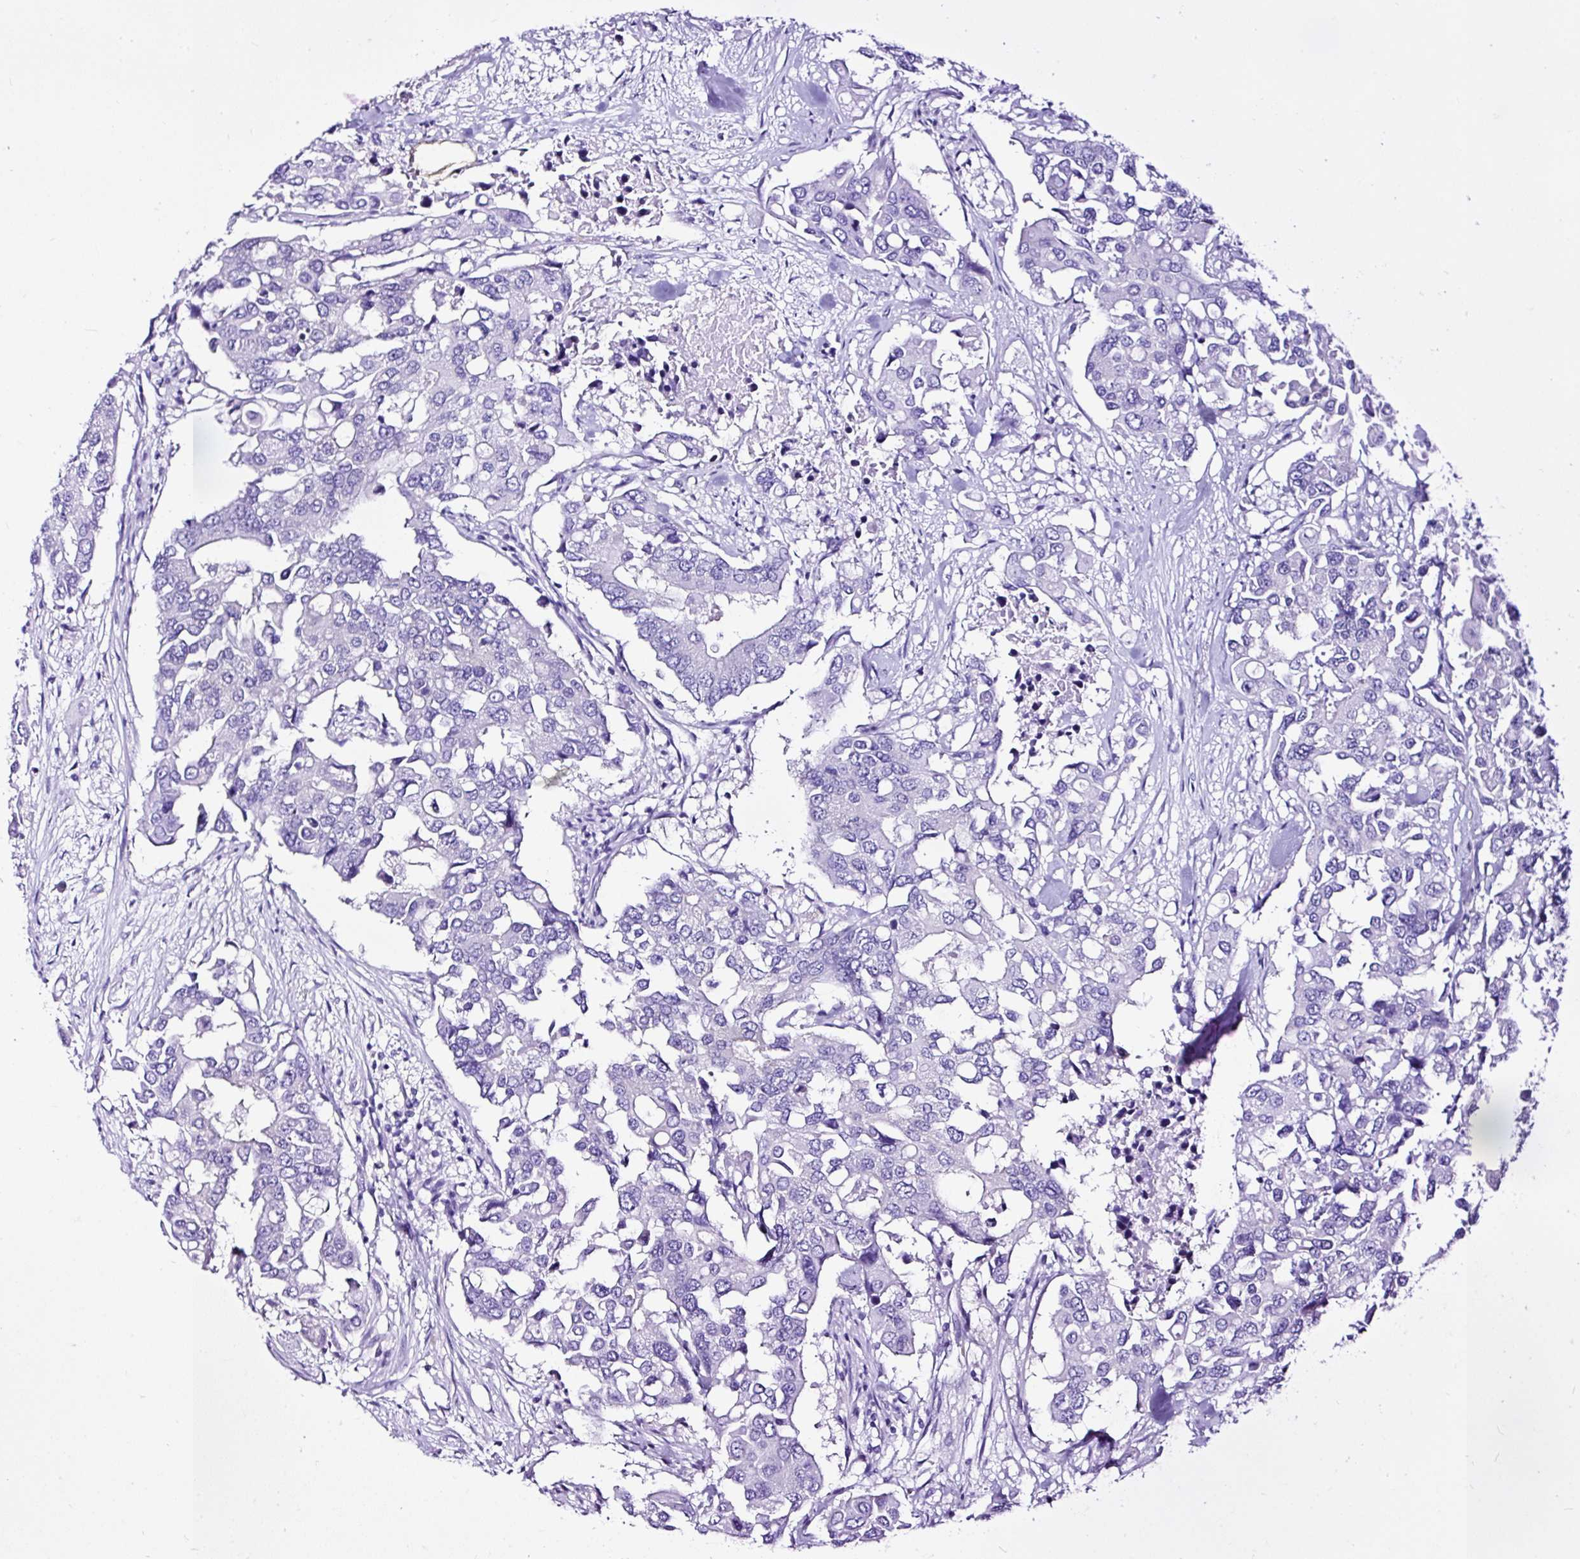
{"staining": {"intensity": "negative", "quantity": "none", "location": "none"}, "tissue": "colorectal cancer", "cell_type": "Tumor cells", "image_type": "cancer", "snomed": [{"axis": "morphology", "description": "Adenocarcinoma, NOS"}, {"axis": "topography", "description": "Colon"}], "caption": "IHC image of neoplastic tissue: human colorectal cancer (adenocarcinoma) stained with DAB exhibits no significant protein positivity in tumor cells. (DAB immunohistochemistry, high magnification).", "gene": "STOX2", "patient": {"sex": "male", "age": 77}}